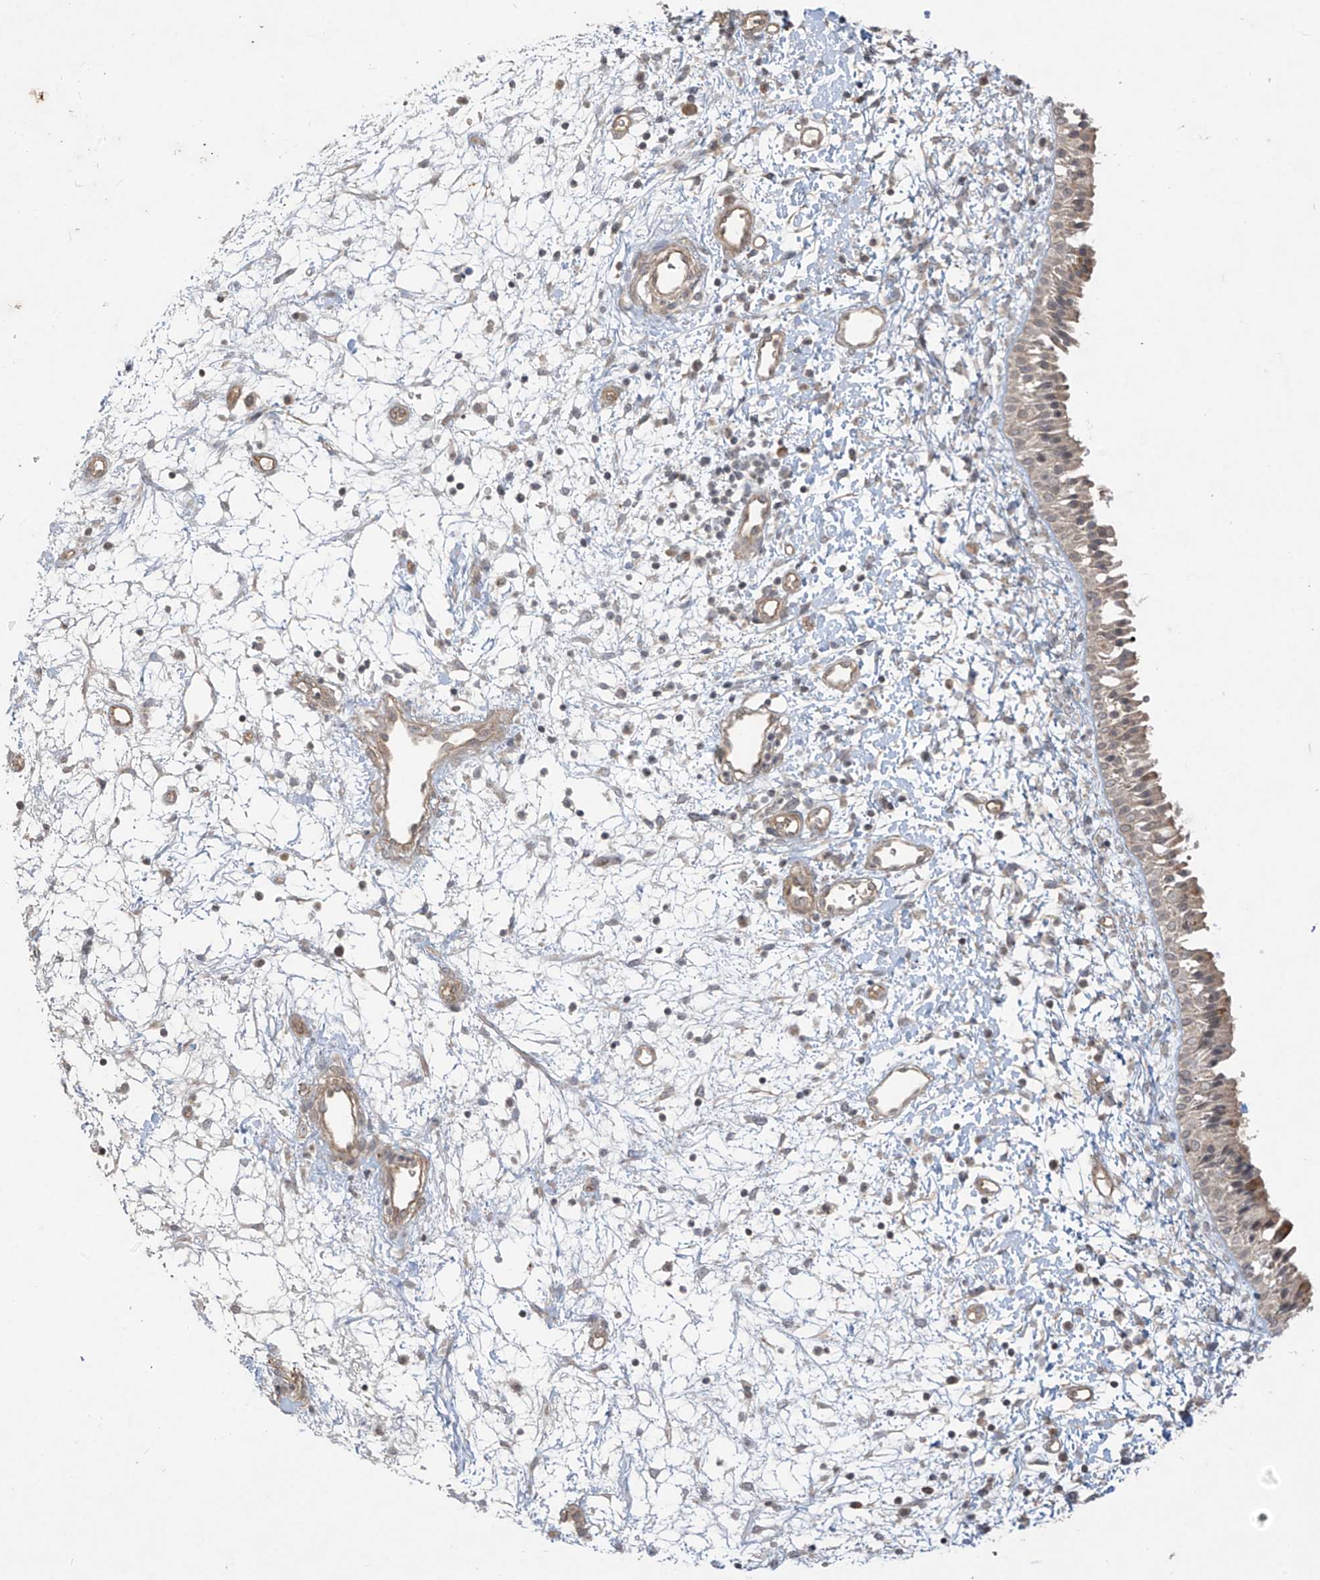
{"staining": {"intensity": "weak", "quantity": "25%-75%", "location": "cytoplasmic/membranous"}, "tissue": "nasopharynx", "cell_type": "Respiratory epithelial cells", "image_type": "normal", "snomed": [{"axis": "morphology", "description": "Normal tissue, NOS"}, {"axis": "topography", "description": "Nasopharynx"}], "caption": "A high-resolution photomicrograph shows immunohistochemistry staining of unremarkable nasopharynx, which reveals weak cytoplasmic/membranous staining in approximately 25%-75% of respiratory epithelial cells.", "gene": "DGKQ", "patient": {"sex": "male", "age": 22}}